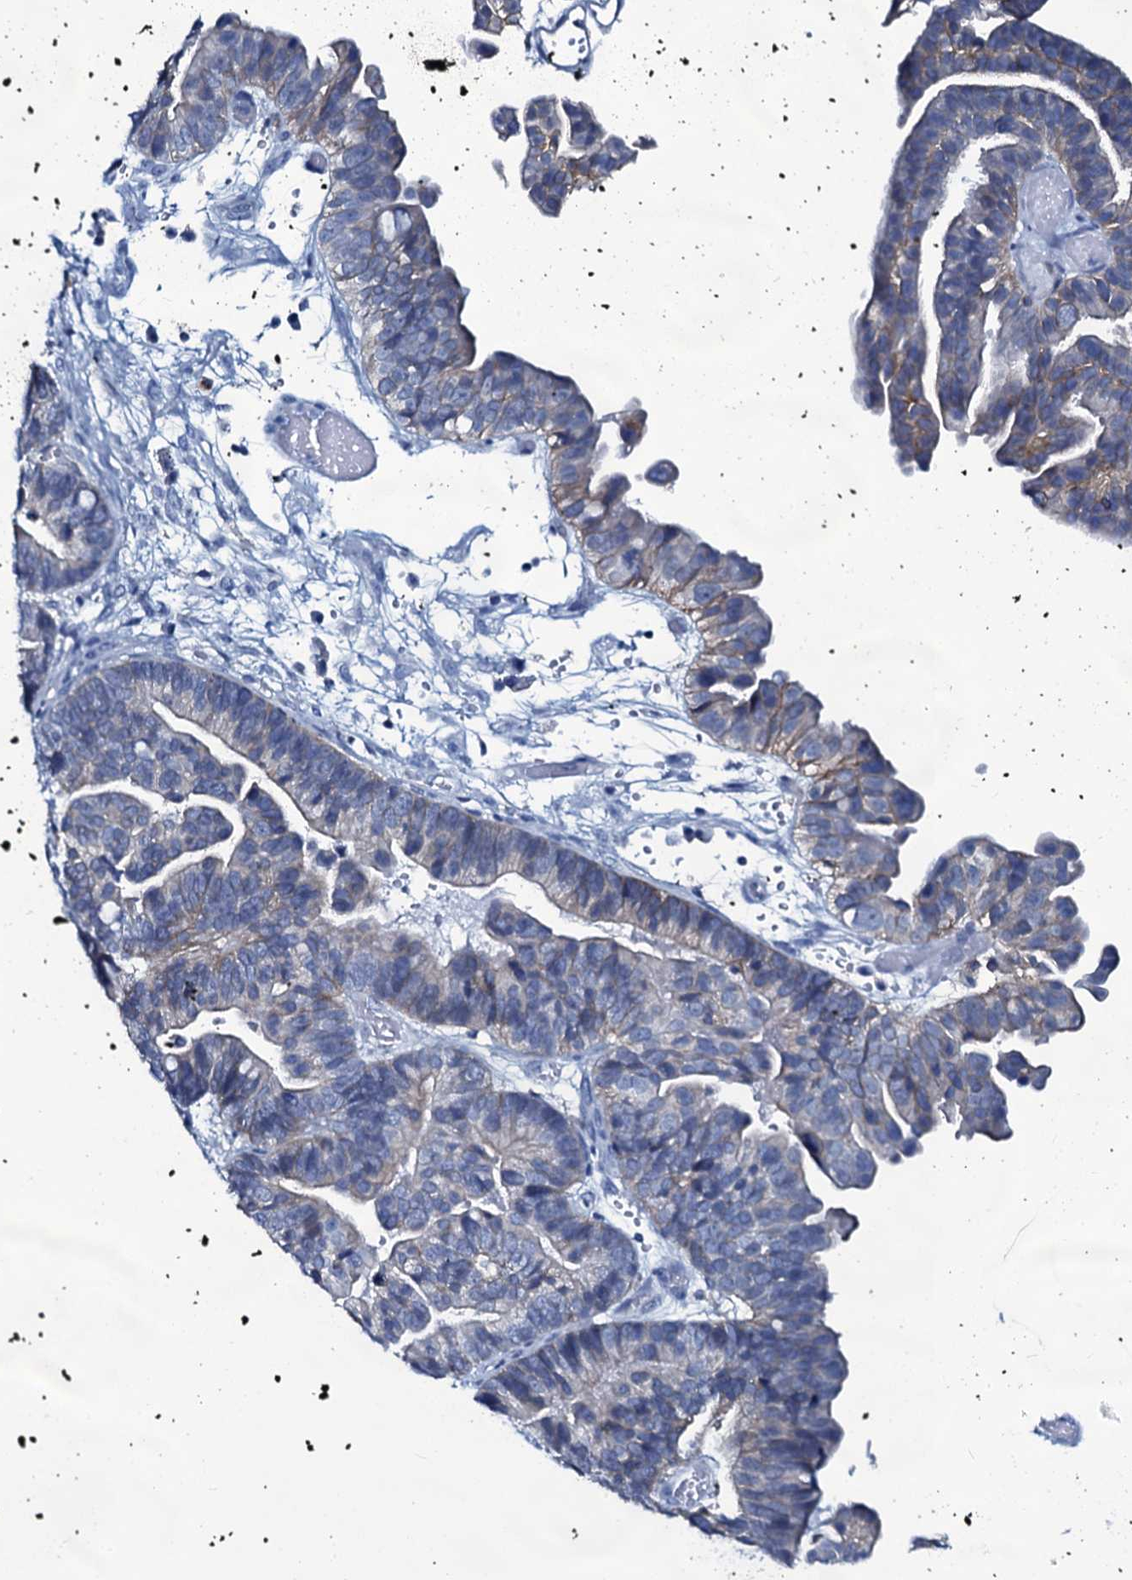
{"staining": {"intensity": "weak", "quantity": "<25%", "location": "cytoplasmic/membranous"}, "tissue": "ovarian cancer", "cell_type": "Tumor cells", "image_type": "cancer", "snomed": [{"axis": "morphology", "description": "Cystadenocarcinoma, serous, NOS"}, {"axis": "topography", "description": "Ovary"}], "caption": "This is an immunohistochemistry histopathology image of human serous cystadenocarcinoma (ovarian). There is no staining in tumor cells.", "gene": "SLC4A7", "patient": {"sex": "female", "age": 56}}